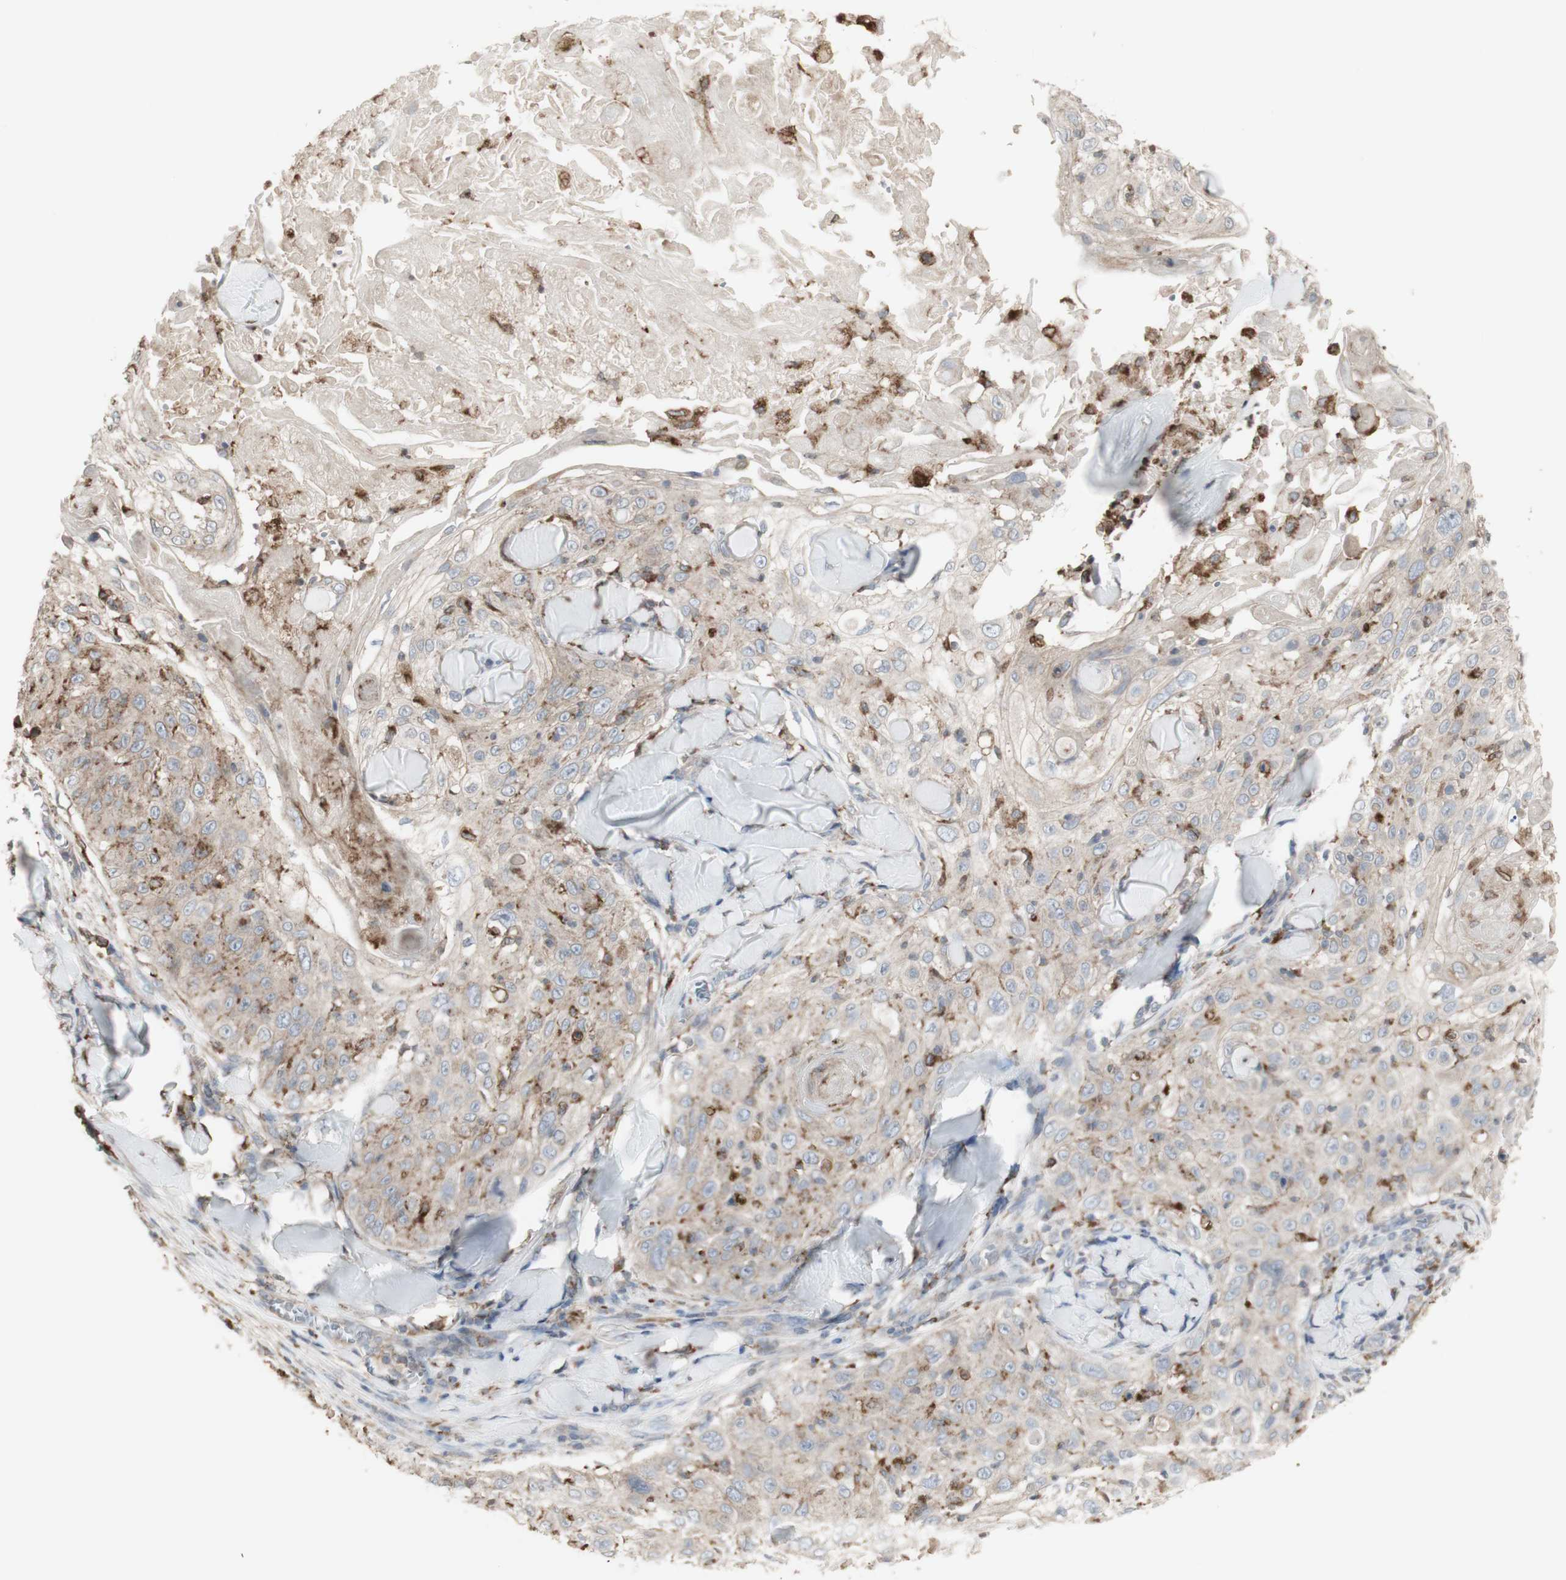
{"staining": {"intensity": "weak", "quantity": ">75%", "location": "cytoplasmic/membranous"}, "tissue": "skin cancer", "cell_type": "Tumor cells", "image_type": "cancer", "snomed": [{"axis": "morphology", "description": "Squamous cell carcinoma, NOS"}, {"axis": "topography", "description": "Skin"}], "caption": "The histopathology image reveals staining of skin cancer (squamous cell carcinoma), revealing weak cytoplasmic/membranous protein positivity (brown color) within tumor cells.", "gene": "ATP6V1E1", "patient": {"sex": "male", "age": 86}}